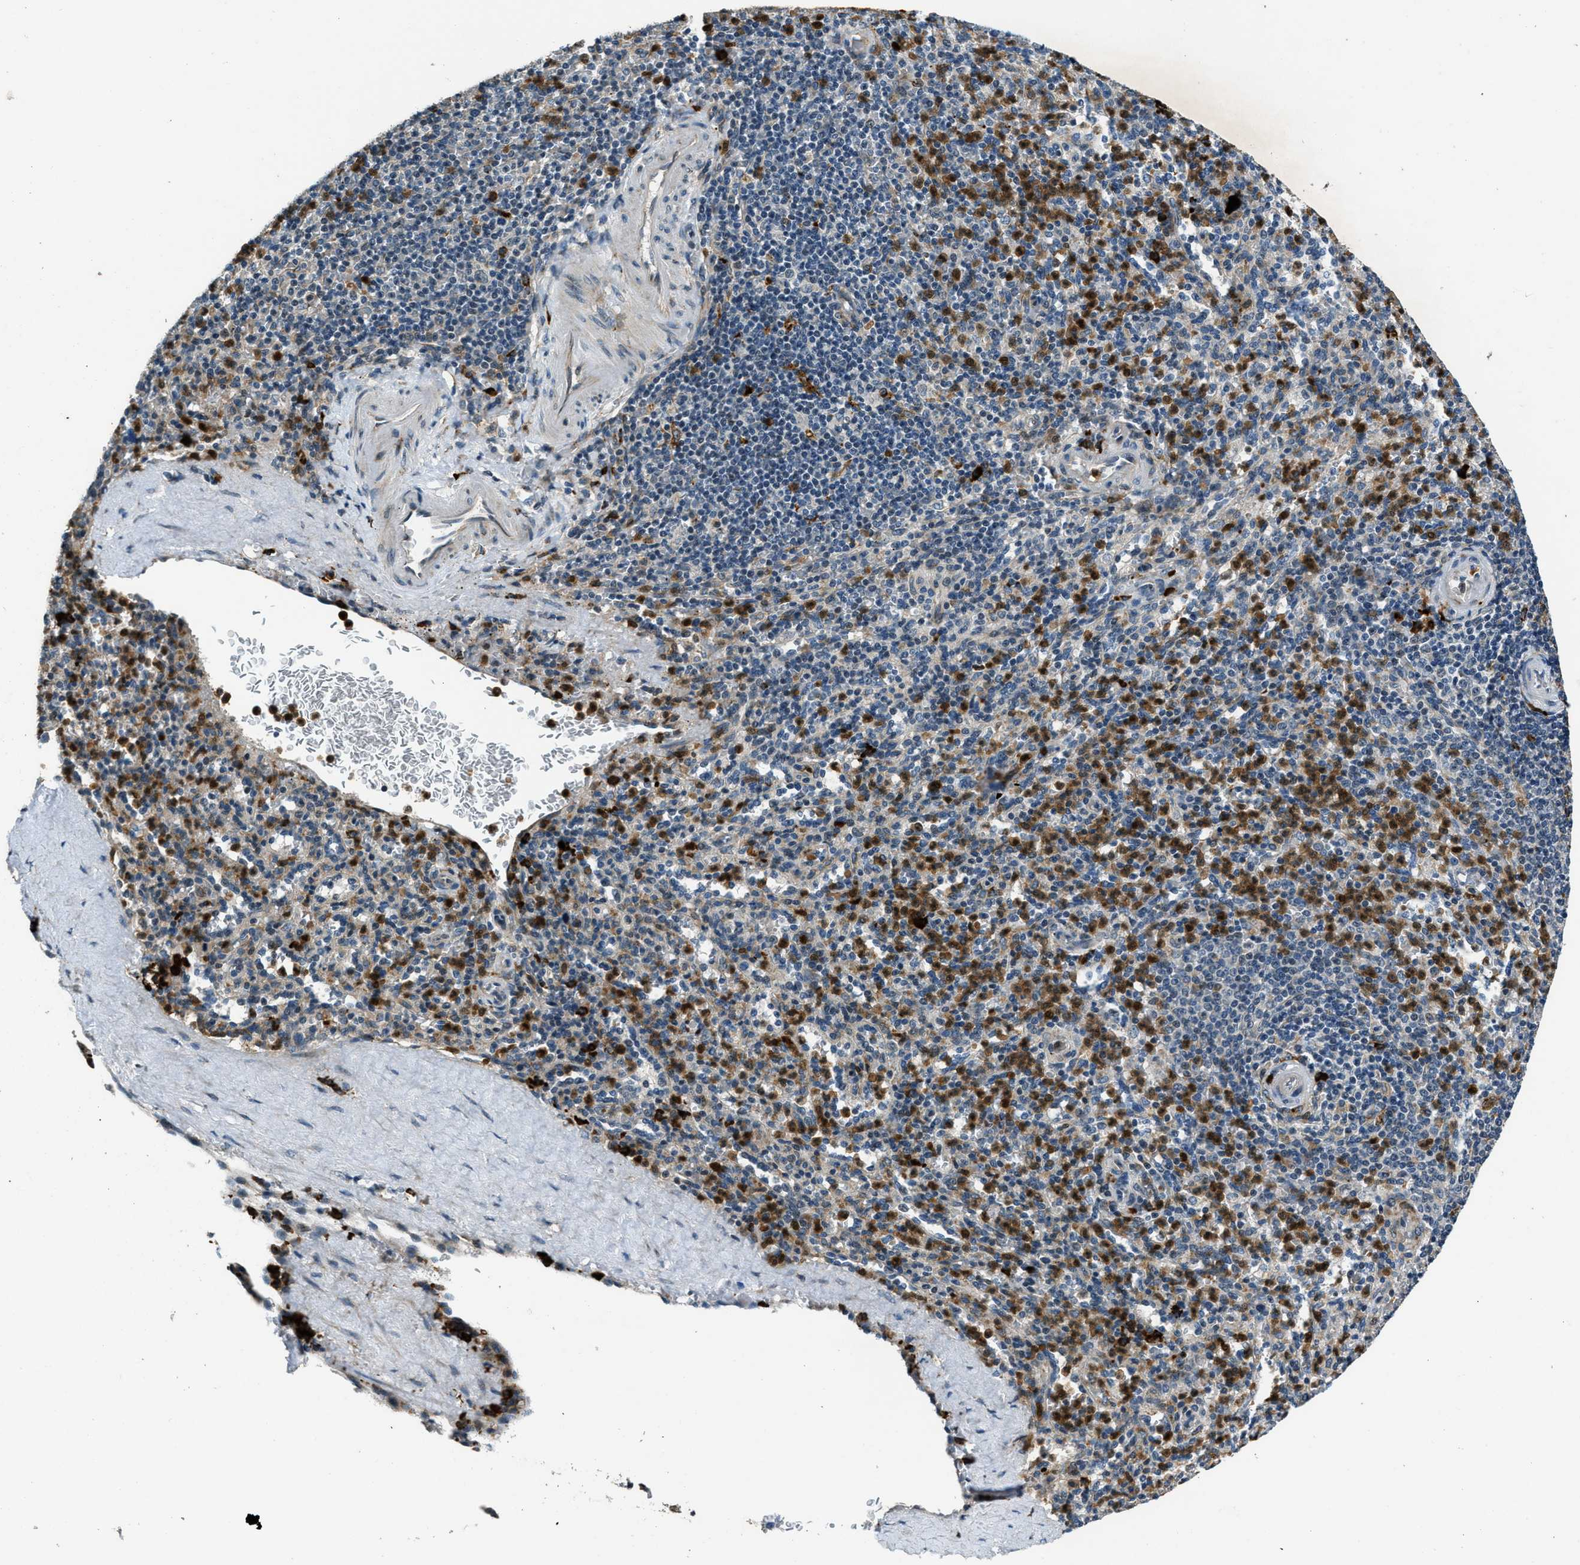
{"staining": {"intensity": "strong", "quantity": "25%-75%", "location": "cytoplasmic/membranous"}, "tissue": "spleen", "cell_type": "Cells in red pulp", "image_type": "normal", "snomed": [{"axis": "morphology", "description": "Normal tissue, NOS"}, {"axis": "topography", "description": "Spleen"}], "caption": "Protein staining reveals strong cytoplasmic/membranous positivity in about 25%-75% of cells in red pulp in benign spleen. (IHC, brightfield microscopy, high magnification).", "gene": "HERC2", "patient": {"sex": "male", "age": 36}}